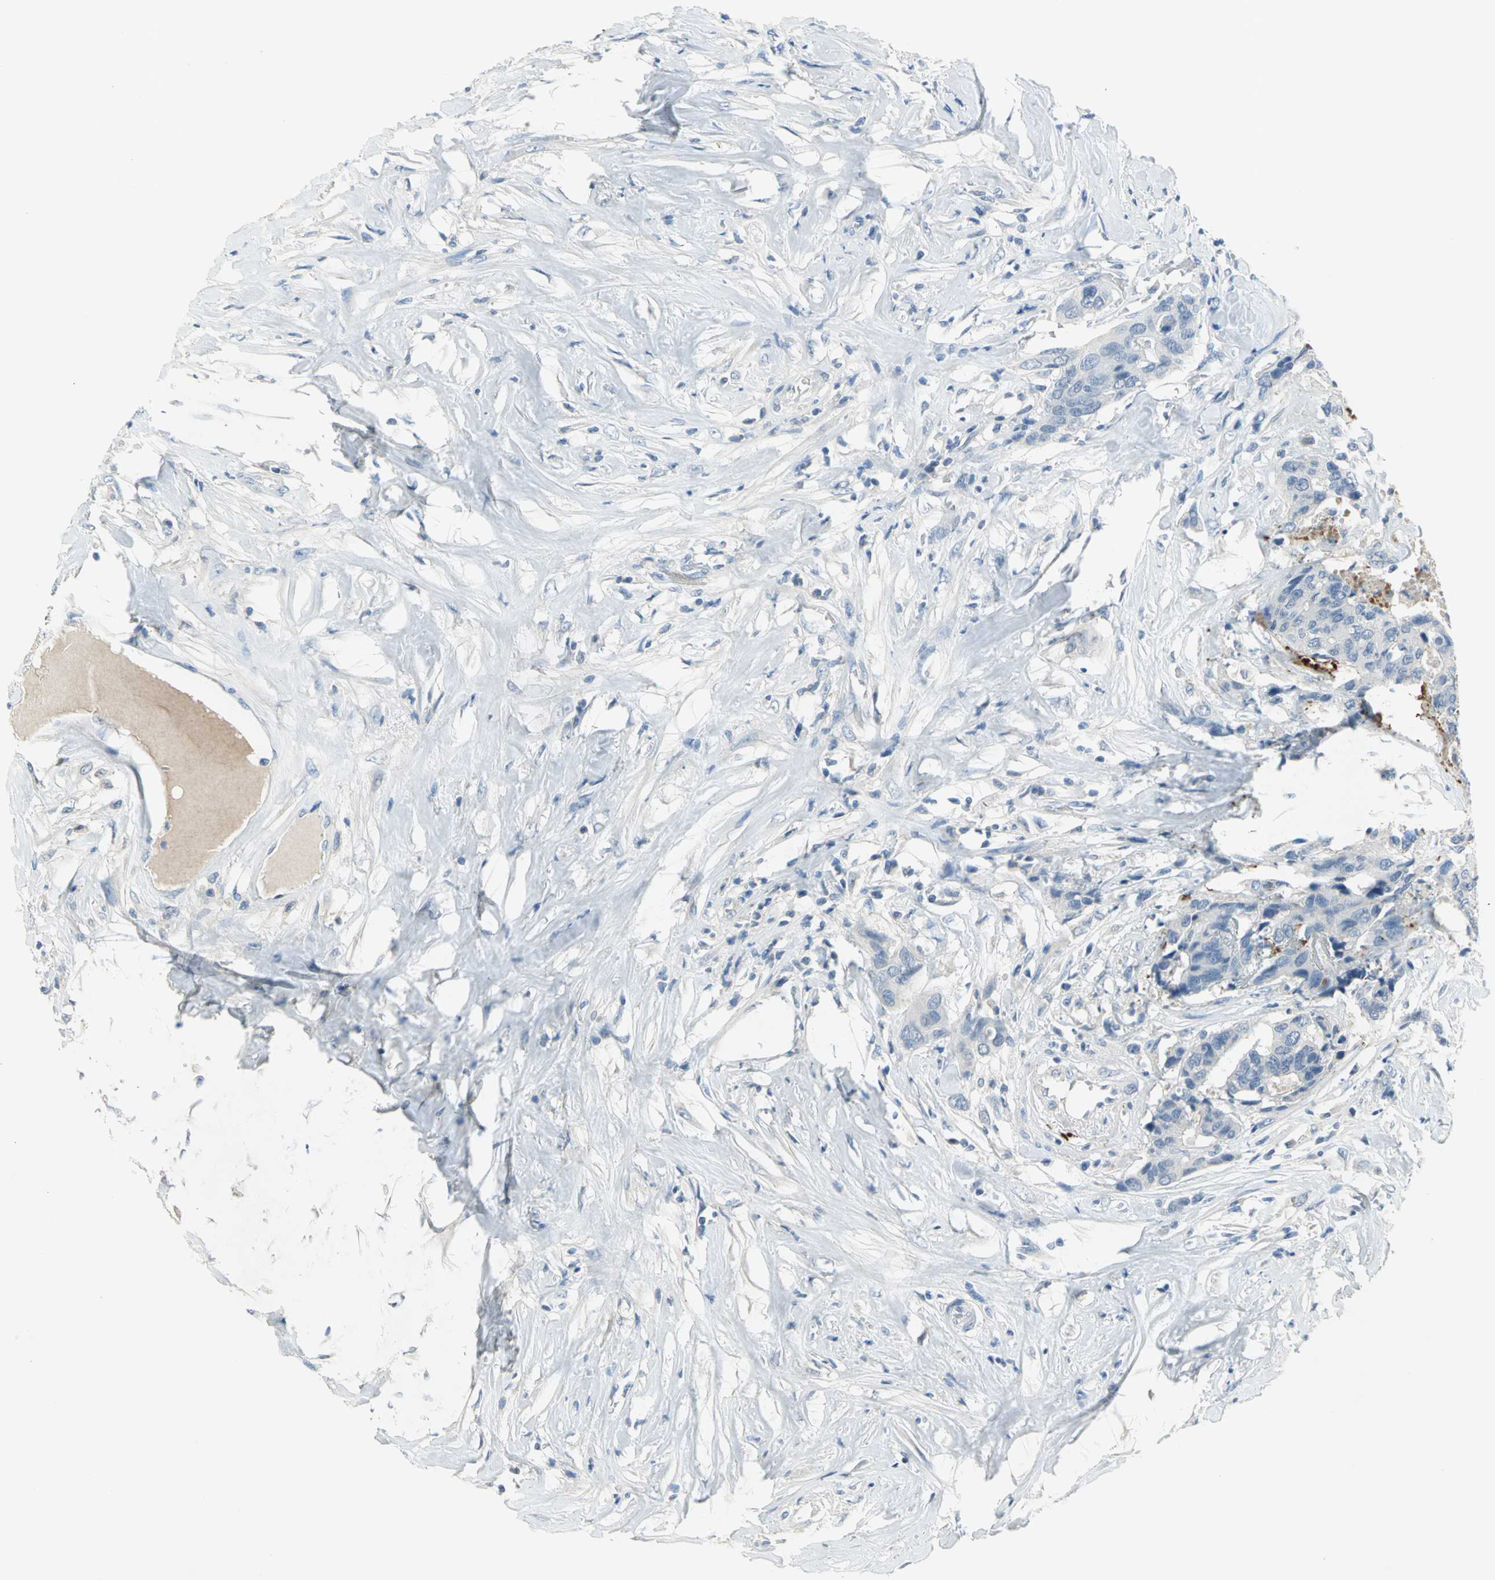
{"staining": {"intensity": "negative", "quantity": "none", "location": "none"}, "tissue": "colorectal cancer", "cell_type": "Tumor cells", "image_type": "cancer", "snomed": [{"axis": "morphology", "description": "Adenocarcinoma, NOS"}, {"axis": "topography", "description": "Rectum"}], "caption": "DAB (3,3'-diaminobenzidine) immunohistochemical staining of human adenocarcinoma (colorectal) exhibits no significant staining in tumor cells.", "gene": "ZIC1", "patient": {"sex": "male", "age": 55}}